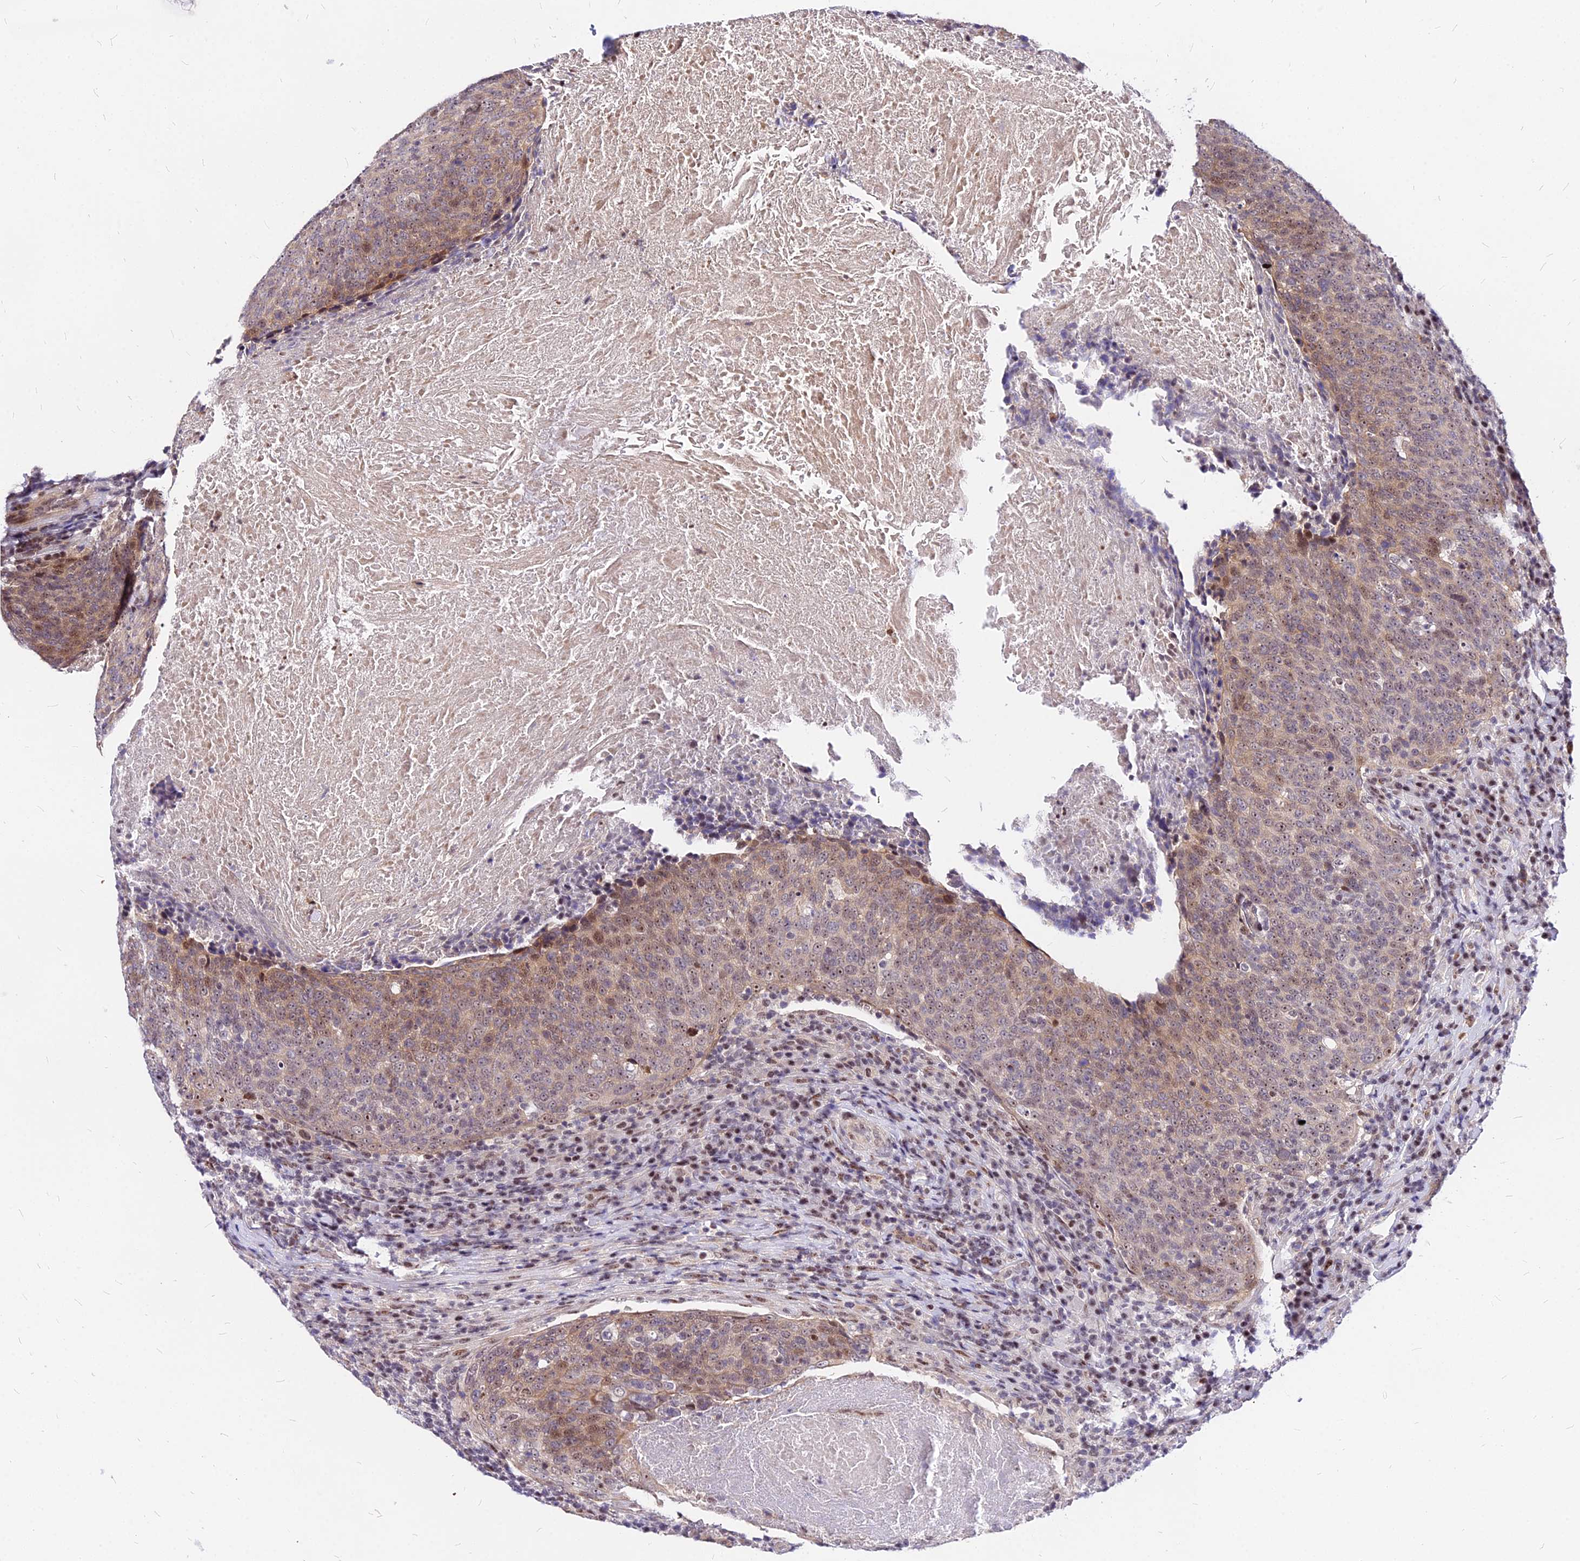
{"staining": {"intensity": "moderate", "quantity": "25%-75%", "location": "cytoplasmic/membranous,nuclear"}, "tissue": "head and neck cancer", "cell_type": "Tumor cells", "image_type": "cancer", "snomed": [{"axis": "morphology", "description": "Squamous cell carcinoma, NOS"}, {"axis": "morphology", "description": "Squamous cell carcinoma, metastatic, NOS"}, {"axis": "topography", "description": "Lymph node"}, {"axis": "topography", "description": "Head-Neck"}], "caption": "High-magnification brightfield microscopy of head and neck cancer stained with DAB (brown) and counterstained with hematoxylin (blue). tumor cells exhibit moderate cytoplasmic/membranous and nuclear staining is appreciated in about25%-75% of cells. The staining is performed using DAB (3,3'-diaminobenzidine) brown chromogen to label protein expression. The nuclei are counter-stained blue using hematoxylin.", "gene": "DDX55", "patient": {"sex": "male", "age": 62}}